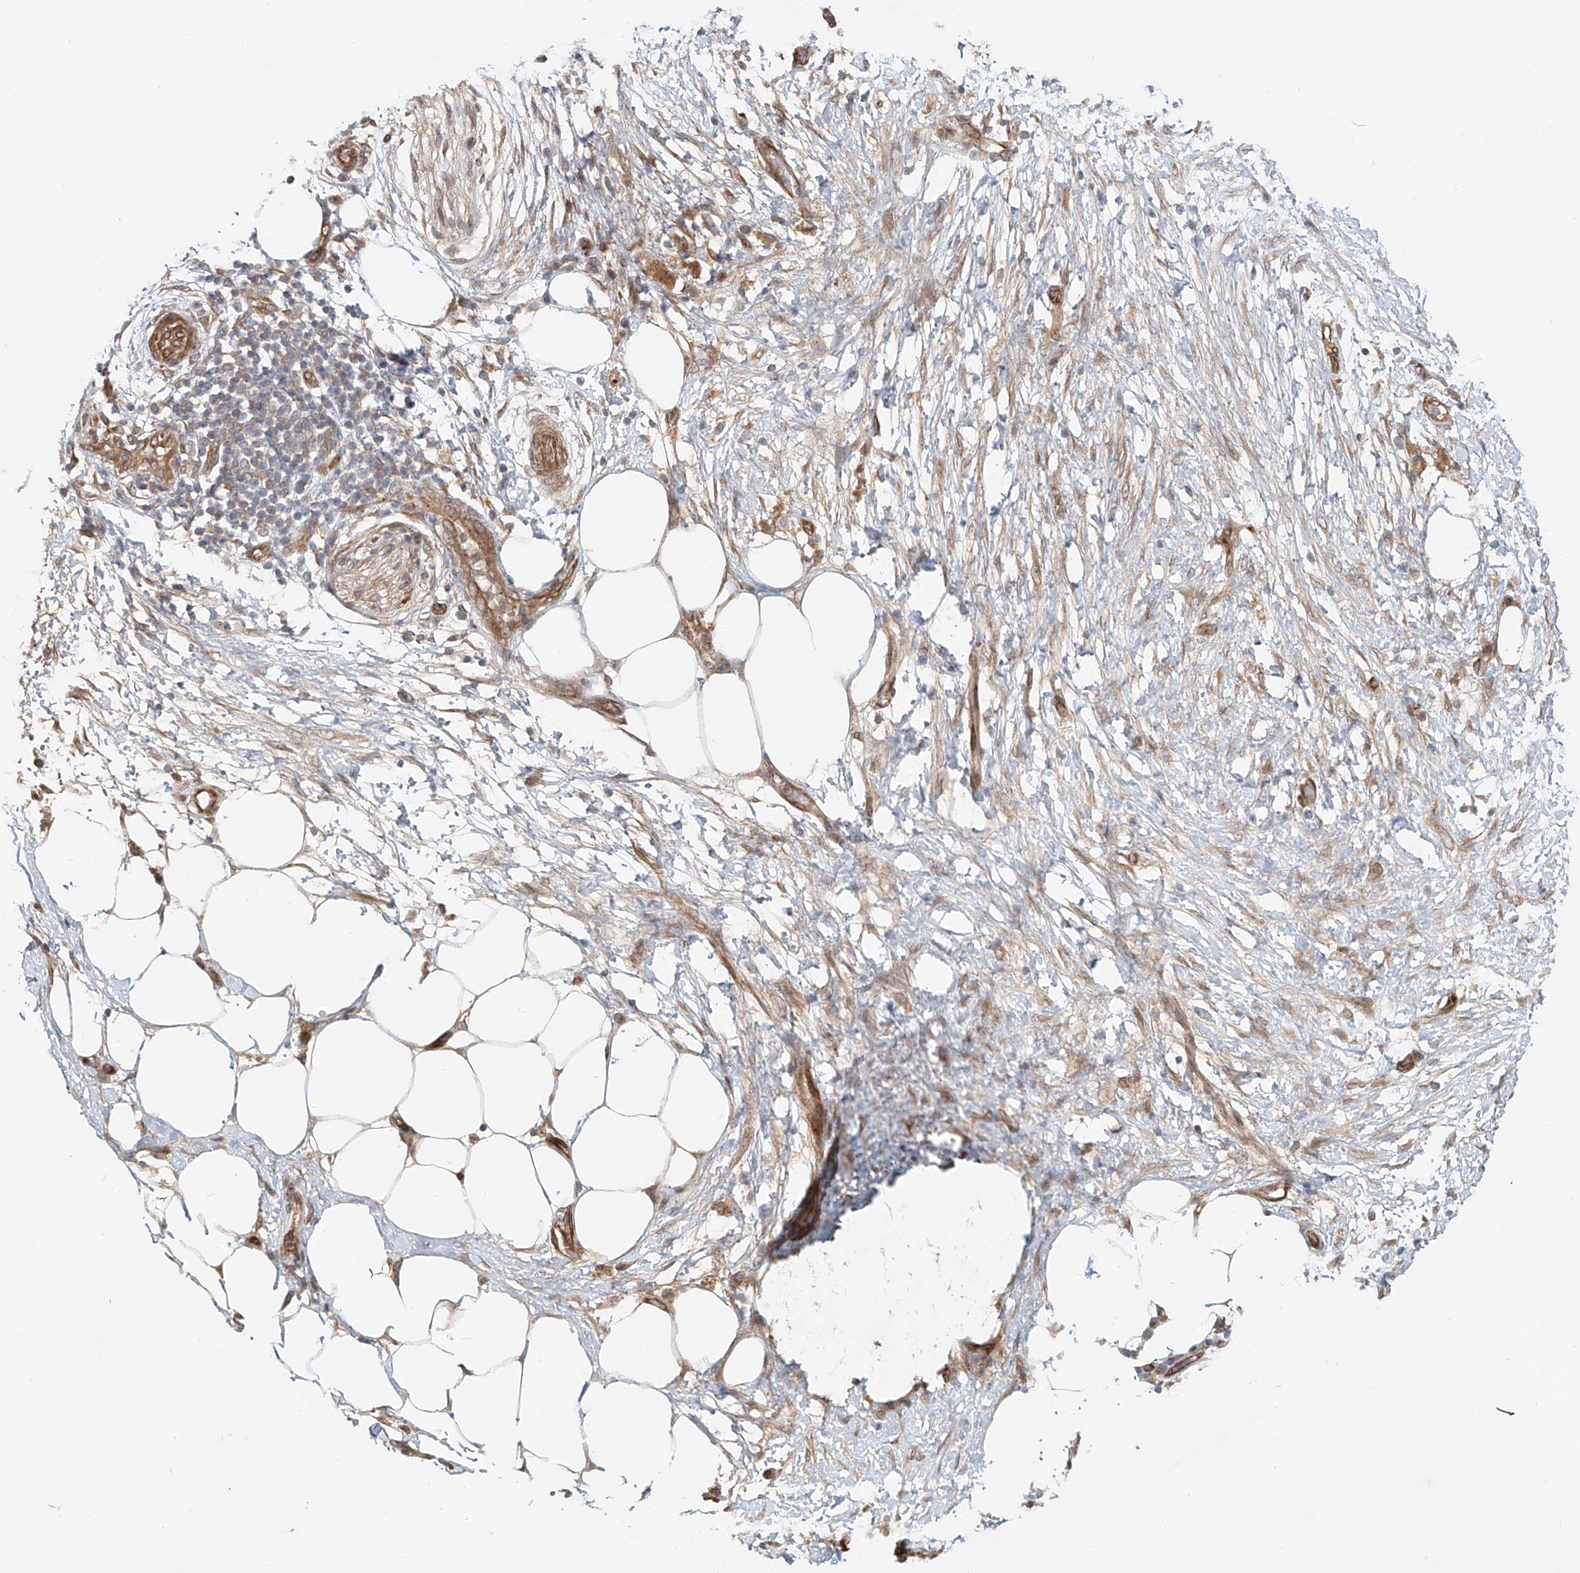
{"staining": {"intensity": "moderate", "quantity": ">75%", "location": "cytoplasmic/membranous"}, "tissue": "pancreatic cancer", "cell_type": "Tumor cells", "image_type": "cancer", "snomed": [{"axis": "morphology", "description": "Adenocarcinoma, NOS"}, {"axis": "topography", "description": "Pancreas"}], "caption": "IHC of human adenocarcinoma (pancreatic) demonstrates medium levels of moderate cytoplasmic/membranous staining in approximately >75% of tumor cells.", "gene": "SASH1", "patient": {"sex": "female", "age": 78}}